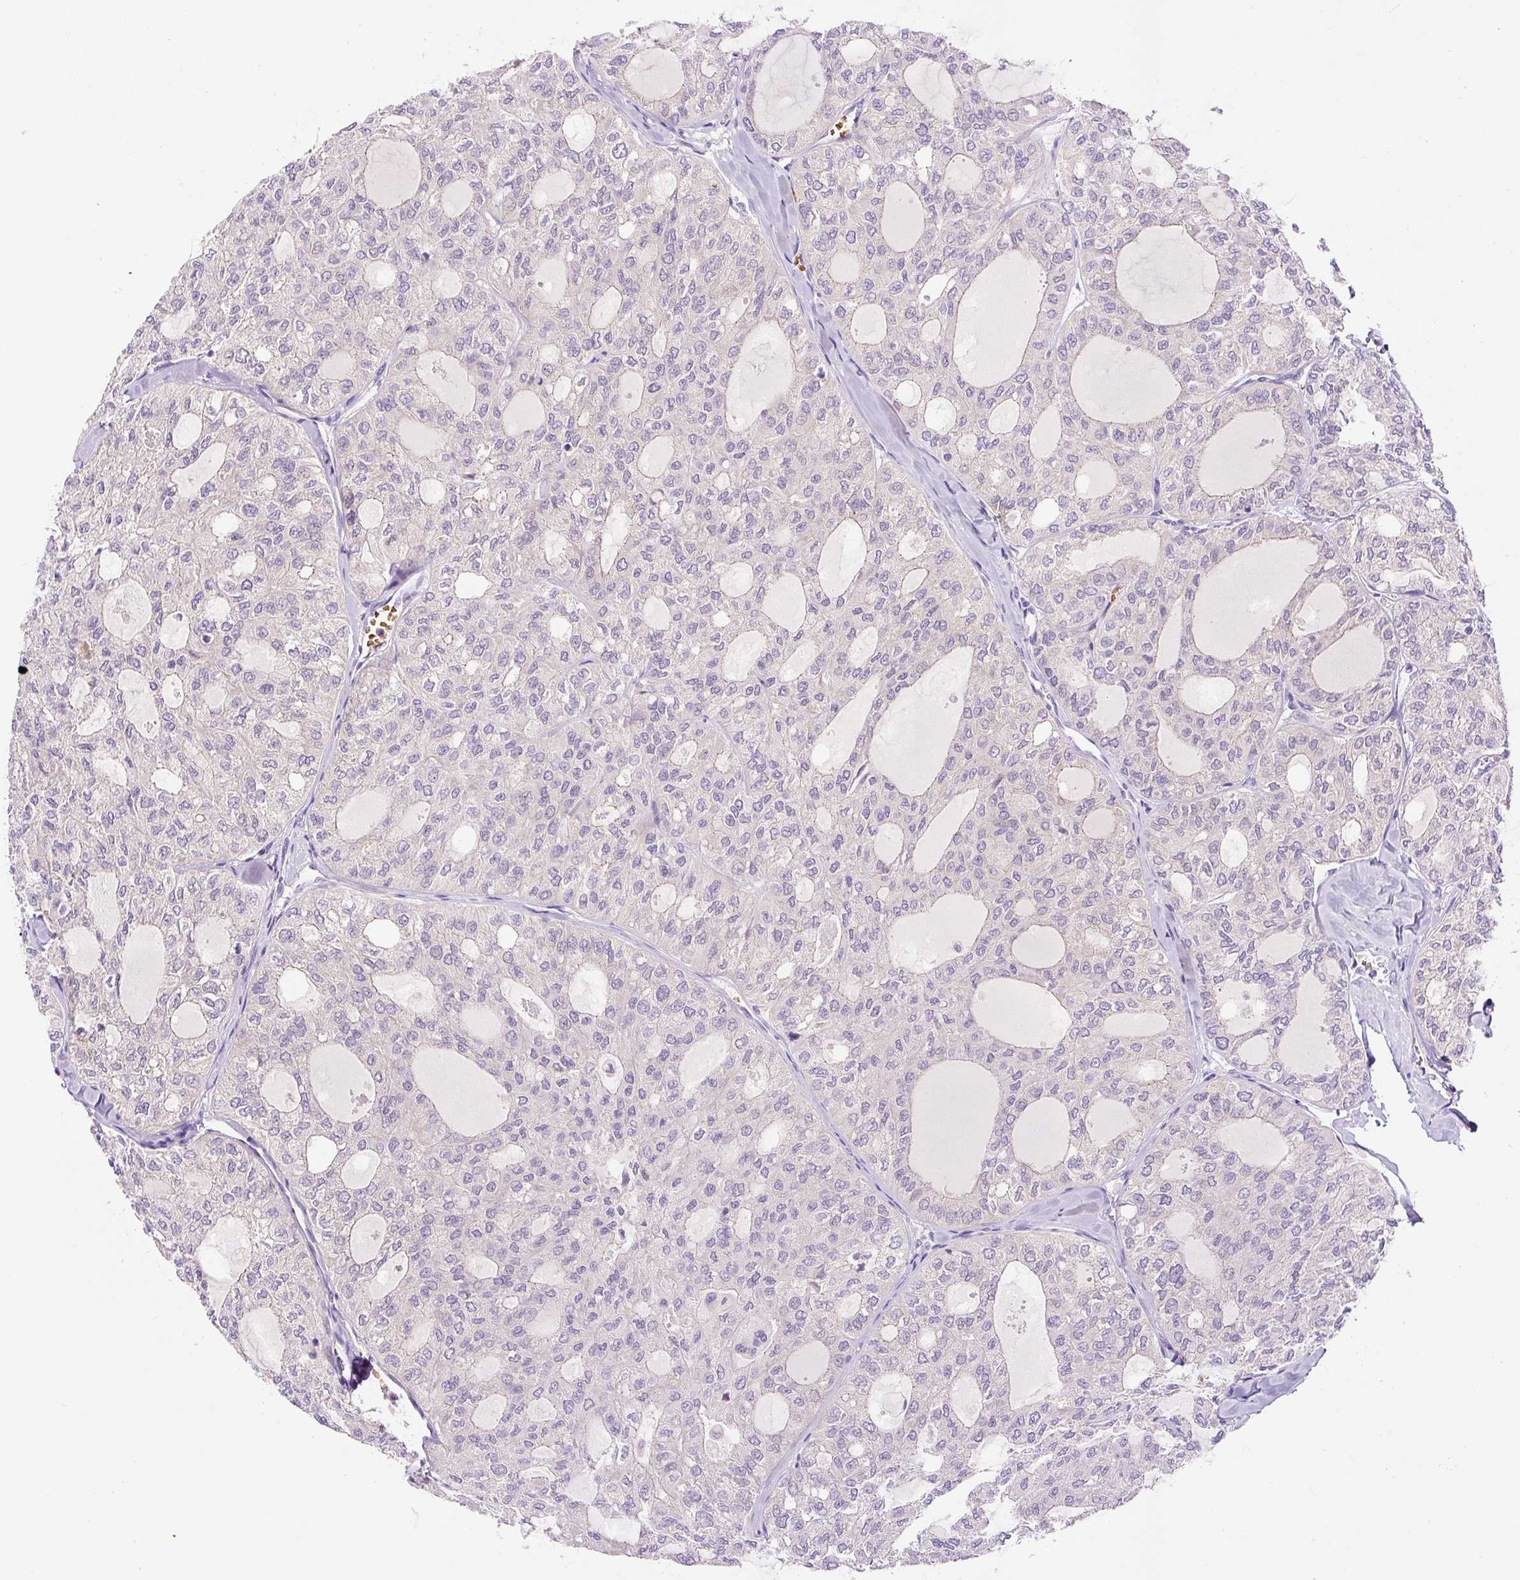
{"staining": {"intensity": "negative", "quantity": "none", "location": "none"}, "tissue": "thyroid cancer", "cell_type": "Tumor cells", "image_type": "cancer", "snomed": [{"axis": "morphology", "description": "Follicular adenoma carcinoma, NOS"}, {"axis": "topography", "description": "Thyroid gland"}], "caption": "Tumor cells show no significant expression in thyroid cancer (follicular adenoma carcinoma).", "gene": "LHFPL5", "patient": {"sex": "male", "age": 75}}